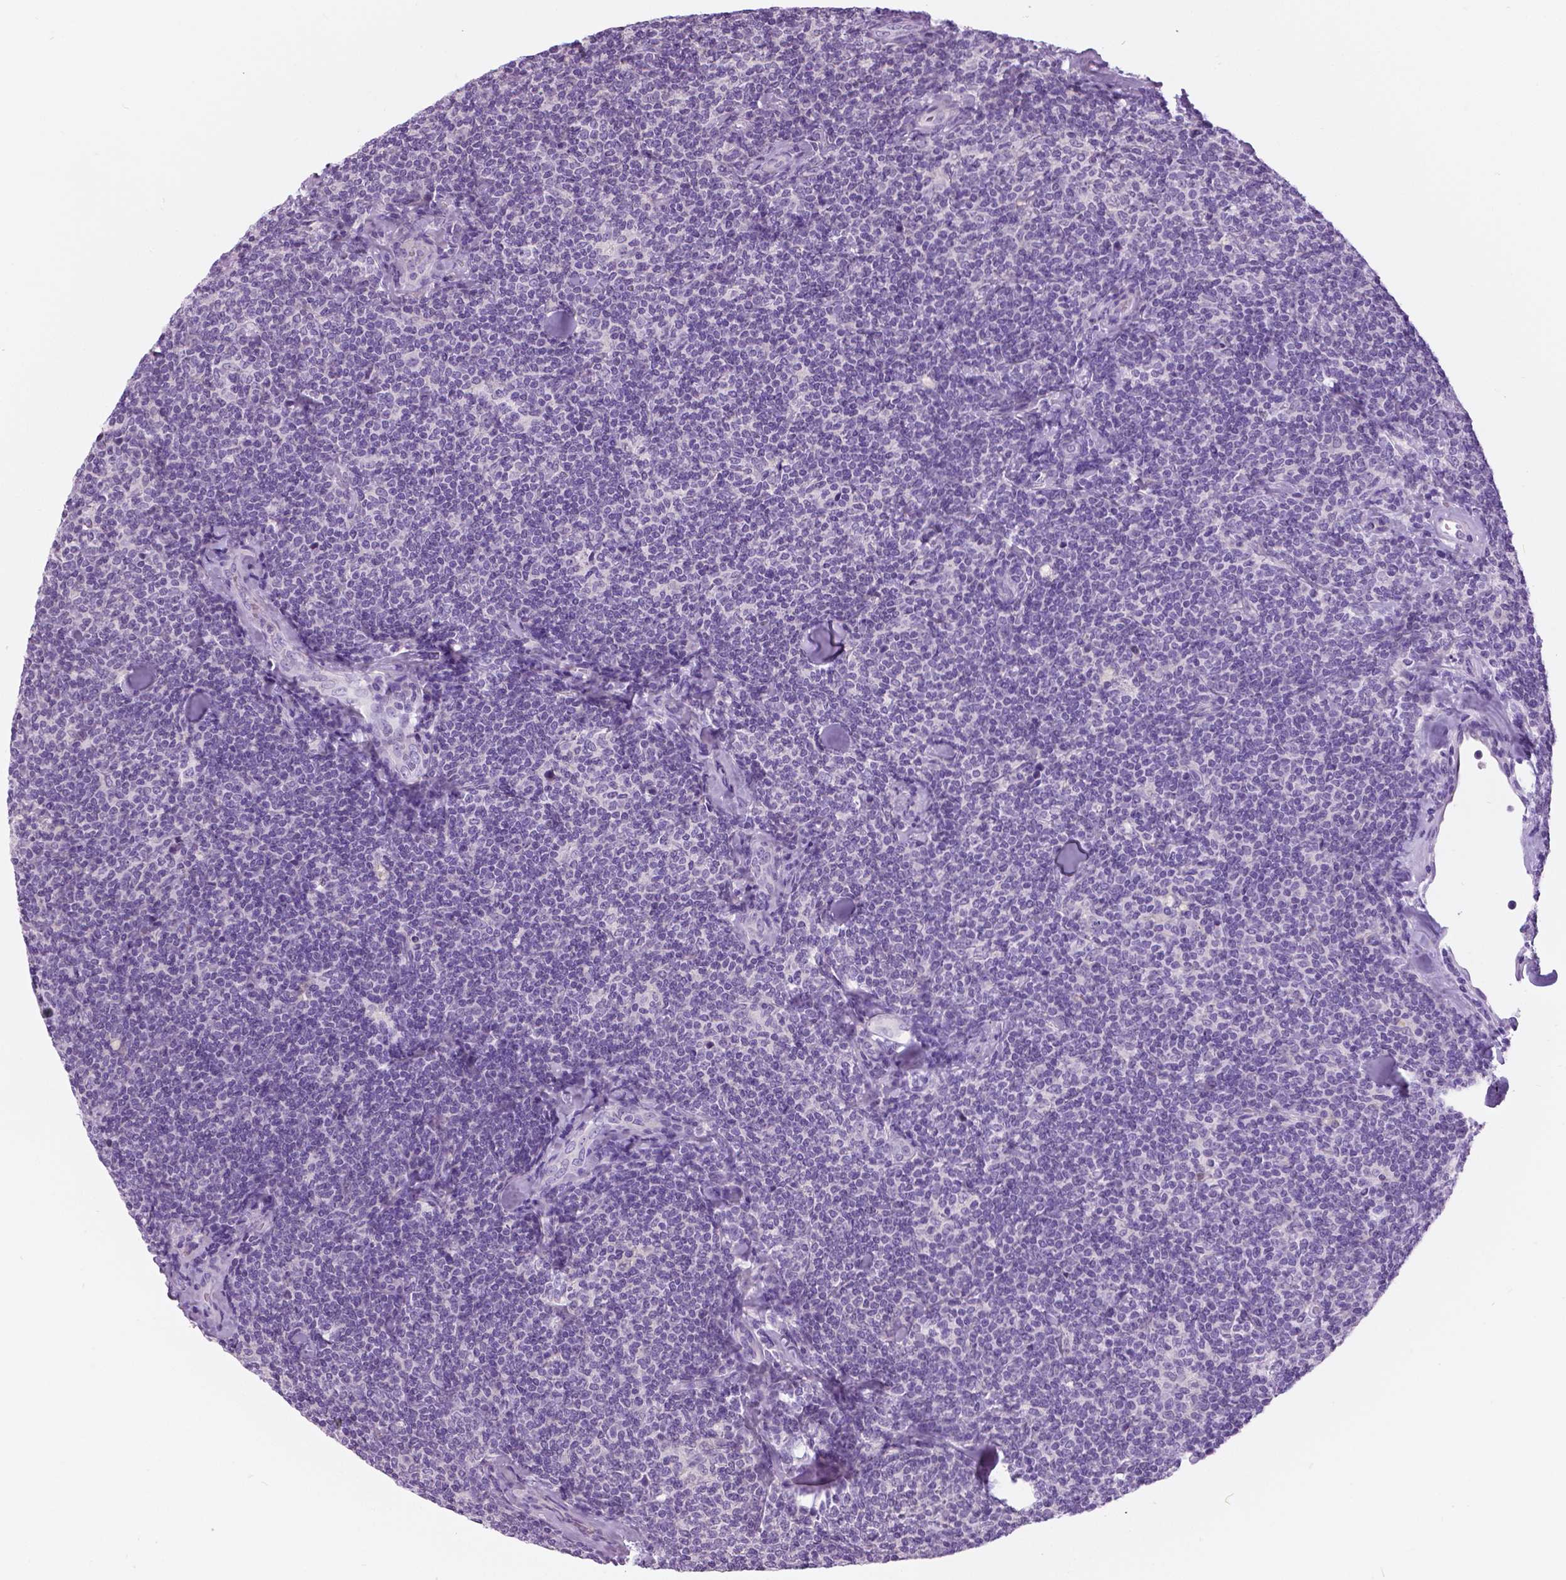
{"staining": {"intensity": "negative", "quantity": "none", "location": "none"}, "tissue": "lymphoma", "cell_type": "Tumor cells", "image_type": "cancer", "snomed": [{"axis": "morphology", "description": "Malignant lymphoma, non-Hodgkin's type, Low grade"}, {"axis": "topography", "description": "Lymph node"}], "caption": "High power microscopy image of an IHC histopathology image of lymphoma, revealing no significant positivity in tumor cells.", "gene": "TP53TG5", "patient": {"sex": "female", "age": 56}}